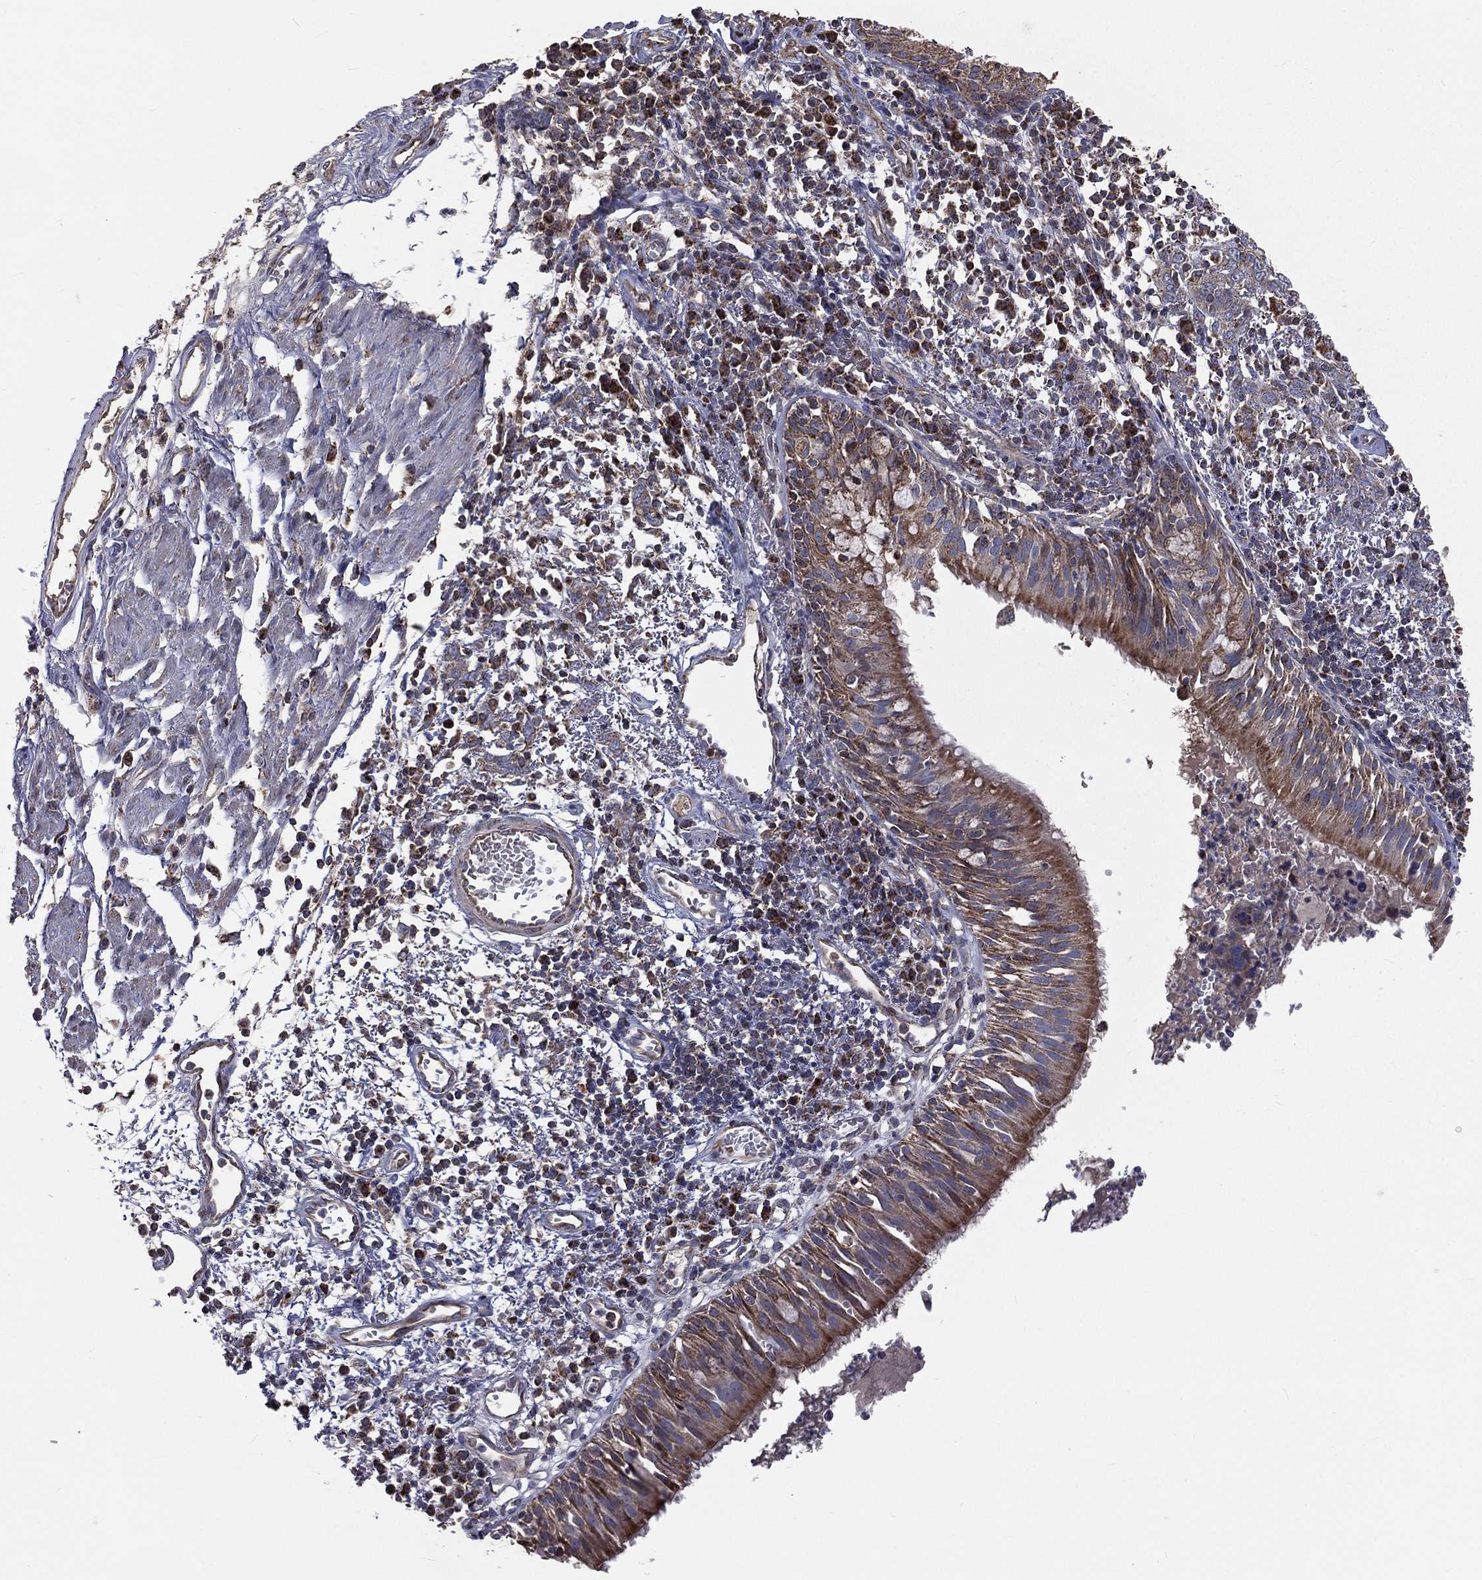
{"staining": {"intensity": "moderate", "quantity": ">75%", "location": "cytoplasmic/membranous"}, "tissue": "bronchus", "cell_type": "Respiratory epithelial cells", "image_type": "normal", "snomed": [{"axis": "morphology", "description": "Normal tissue, NOS"}, {"axis": "morphology", "description": "Squamous cell carcinoma, NOS"}, {"axis": "topography", "description": "Cartilage tissue"}, {"axis": "topography", "description": "Bronchus"}, {"axis": "topography", "description": "Lung"}], "caption": "Moderate cytoplasmic/membranous protein positivity is appreciated in approximately >75% of respiratory epithelial cells in bronchus.", "gene": "GPD1", "patient": {"sex": "male", "age": 66}}